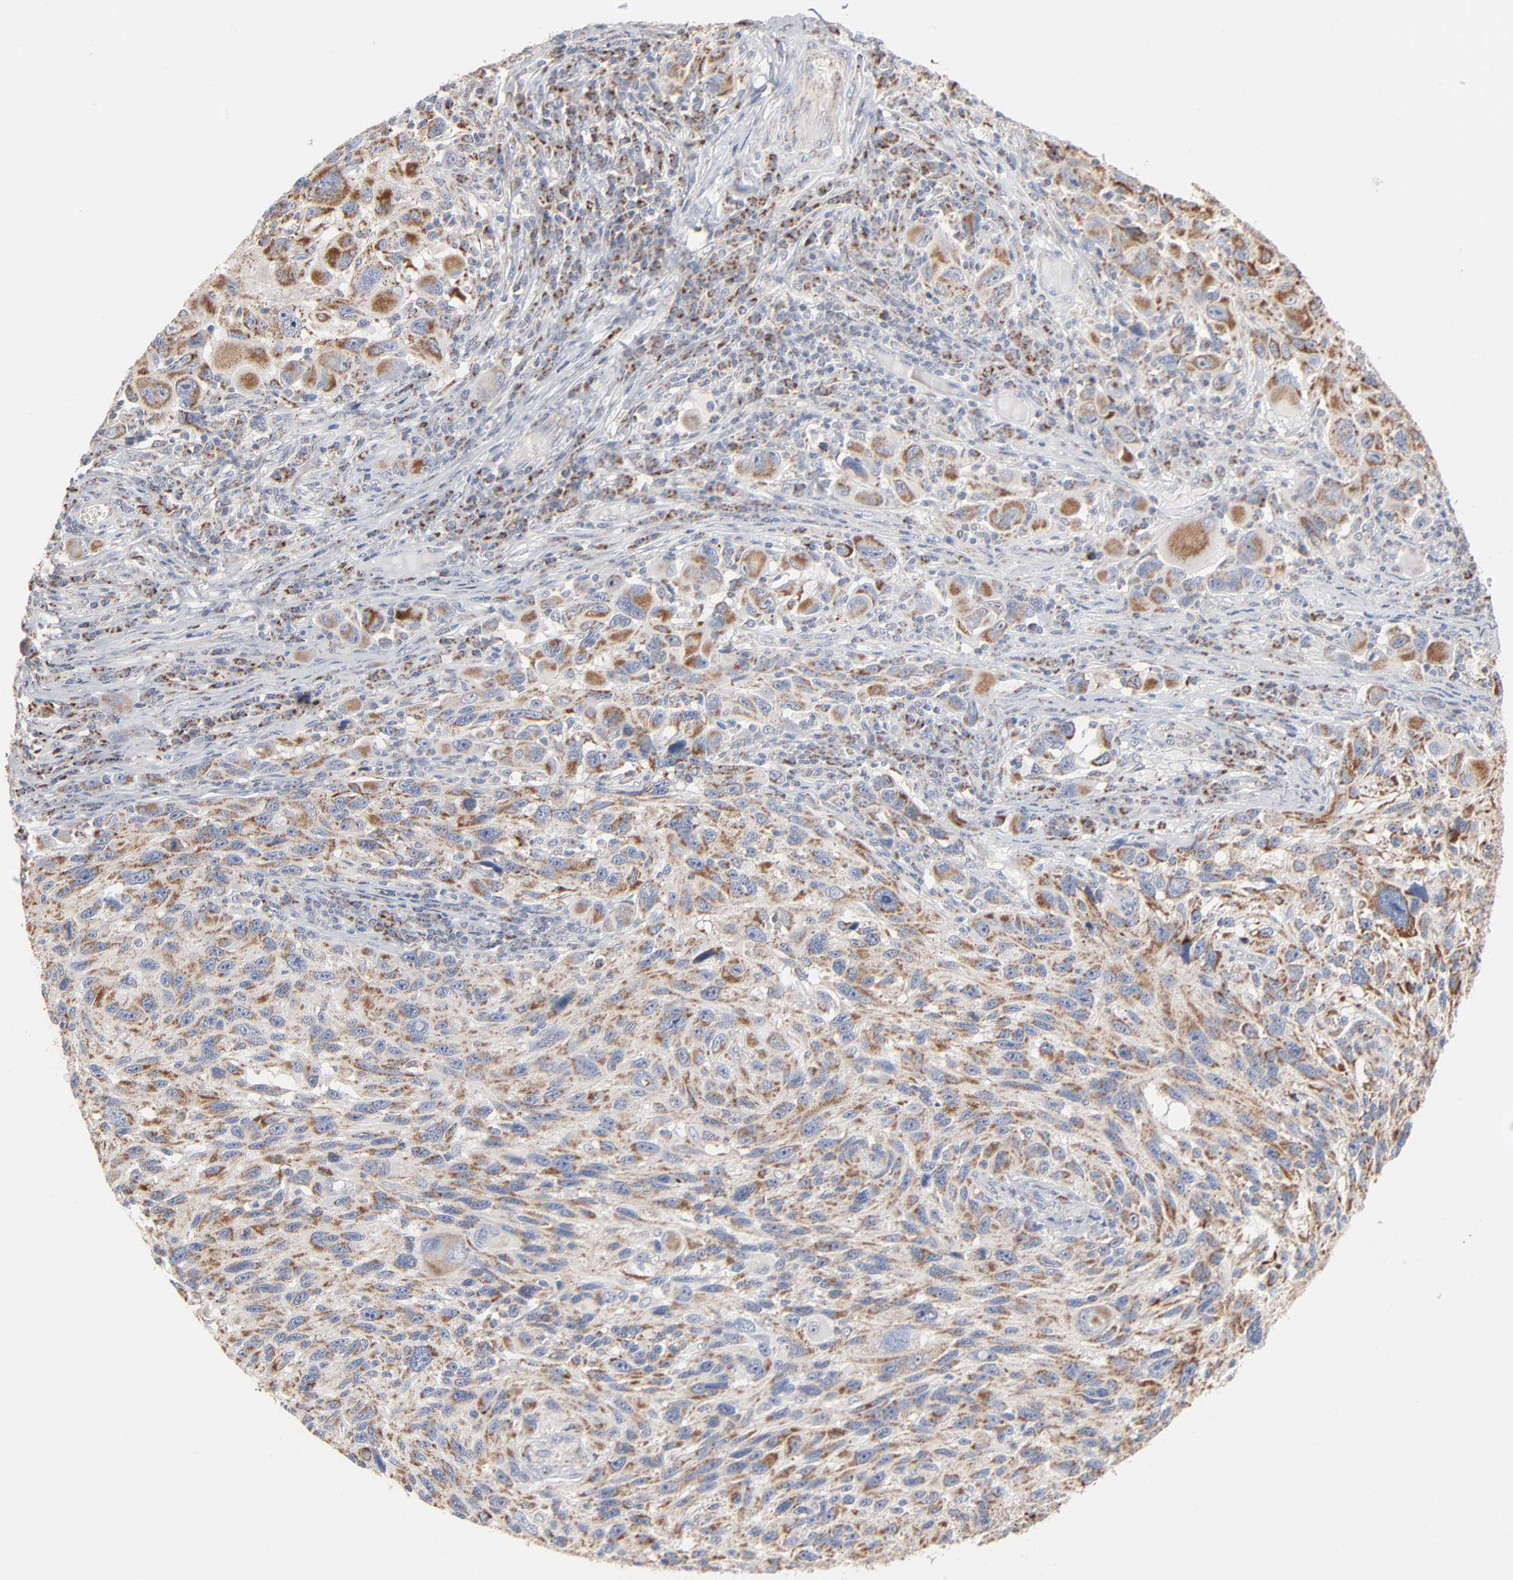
{"staining": {"intensity": "moderate", "quantity": ">75%", "location": "cytoplasmic/membranous"}, "tissue": "melanoma", "cell_type": "Tumor cells", "image_type": "cancer", "snomed": [{"axis": "morphology", "description": "Malignant melanoma, NOS"}, {"axis": "topography", "description": "Skin"}], "caption": "A photomicrograph showing moderate cytoplasmic/membranous positivity in approximately >75% of tumor cells in melanoma, as visualized by brown immunohistochemical staining.", "gene": "UQCRC1", "patient": {"sex": "male", "age": 53}}